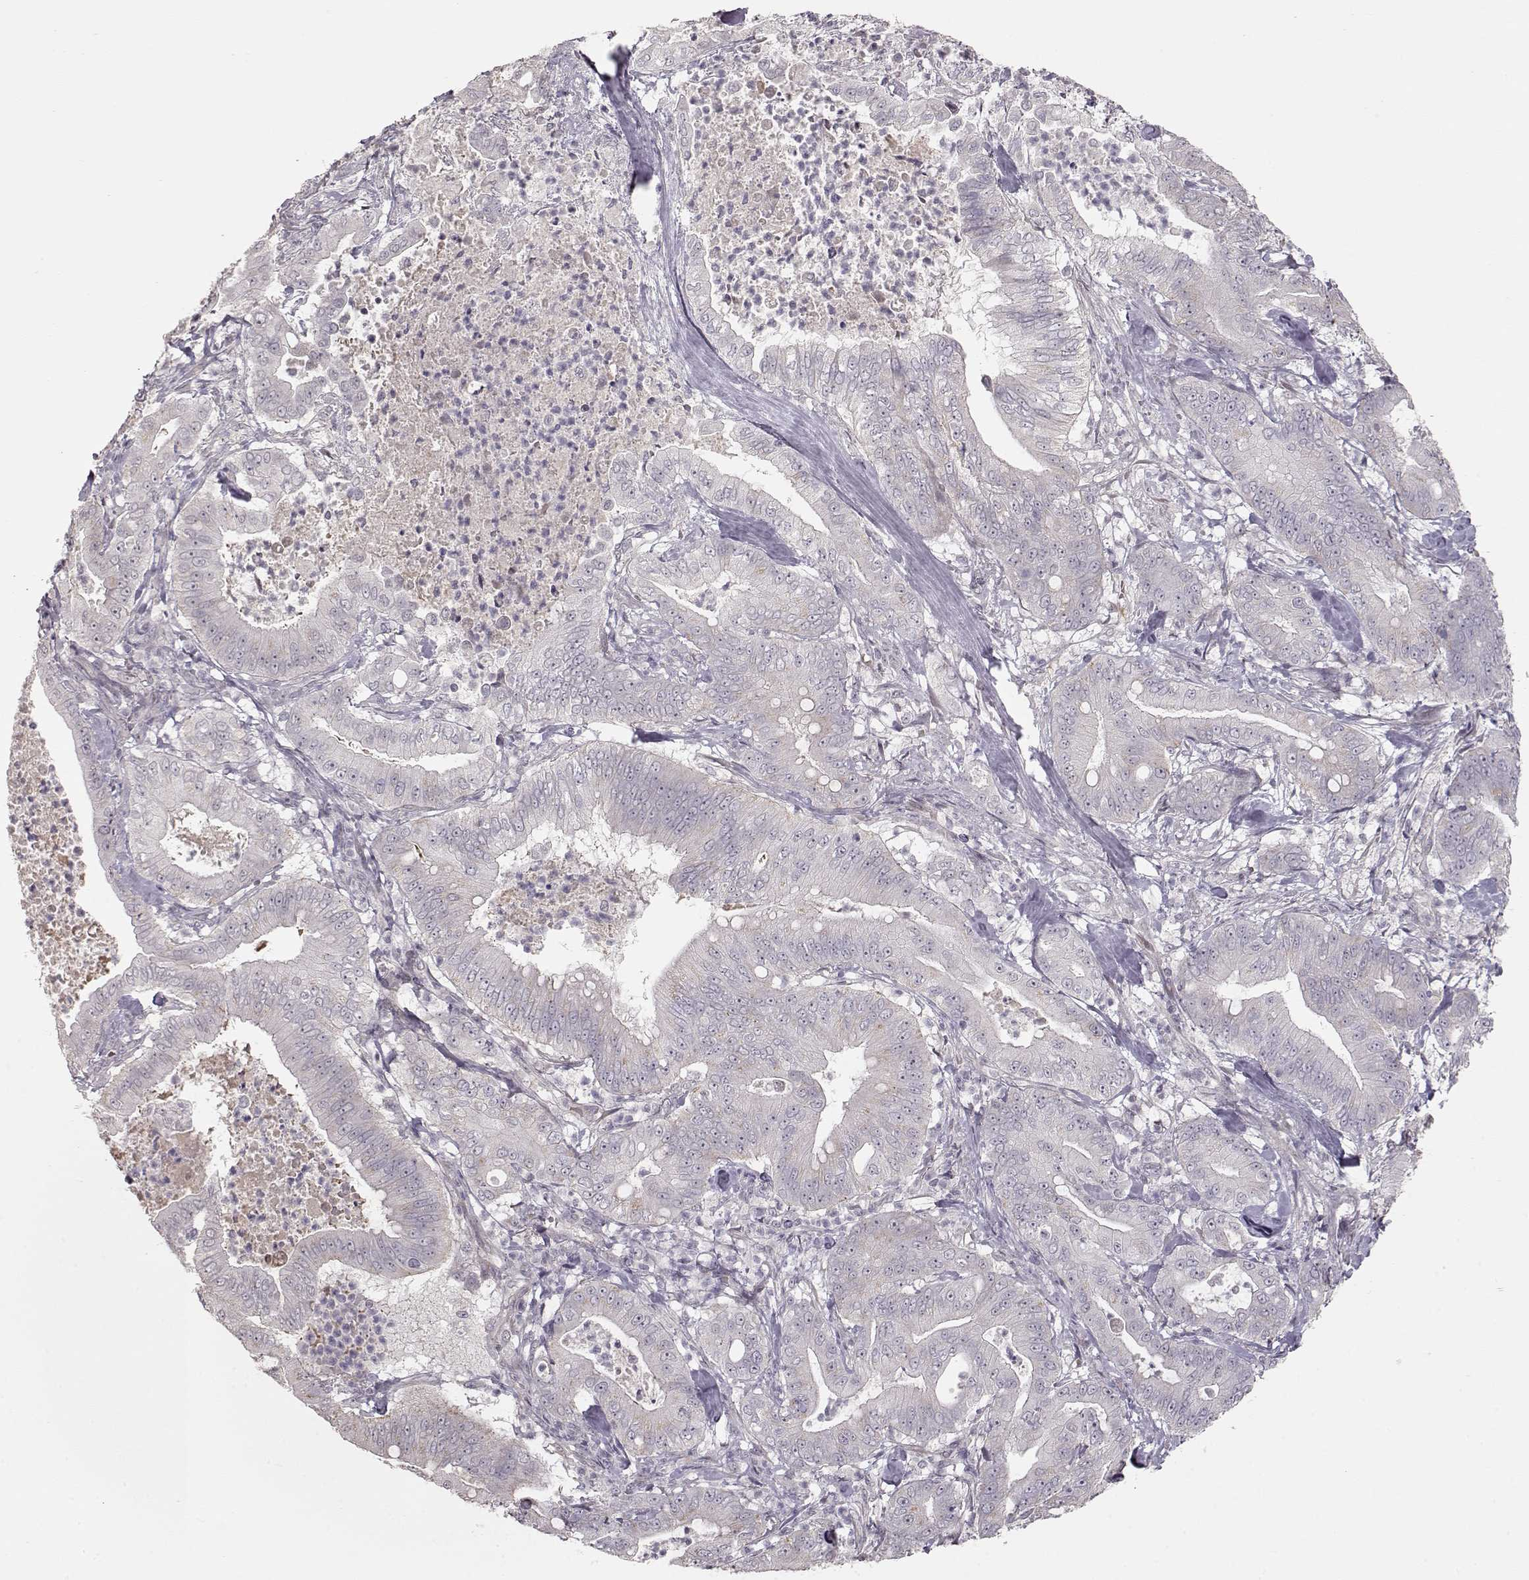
{"staining": {"intensity": "negative", "quantity": "none", "location": "none"}, "tissue": "pancreatic cancer", "cell_type": "Tumor cells", "image_type": "cancer", "snomed": [{"axis": "morphology", "description": "Adenocarcinoma, NOS"}, {"axis": "topography", "description": "Pancreas"}], "caption": "Photomicrograph shows no significant protein staining in tumor cells of adenocarcinoma (pancreatic).", "gene": "PNMT", "patient": {"sex": "male", "age": 71}}